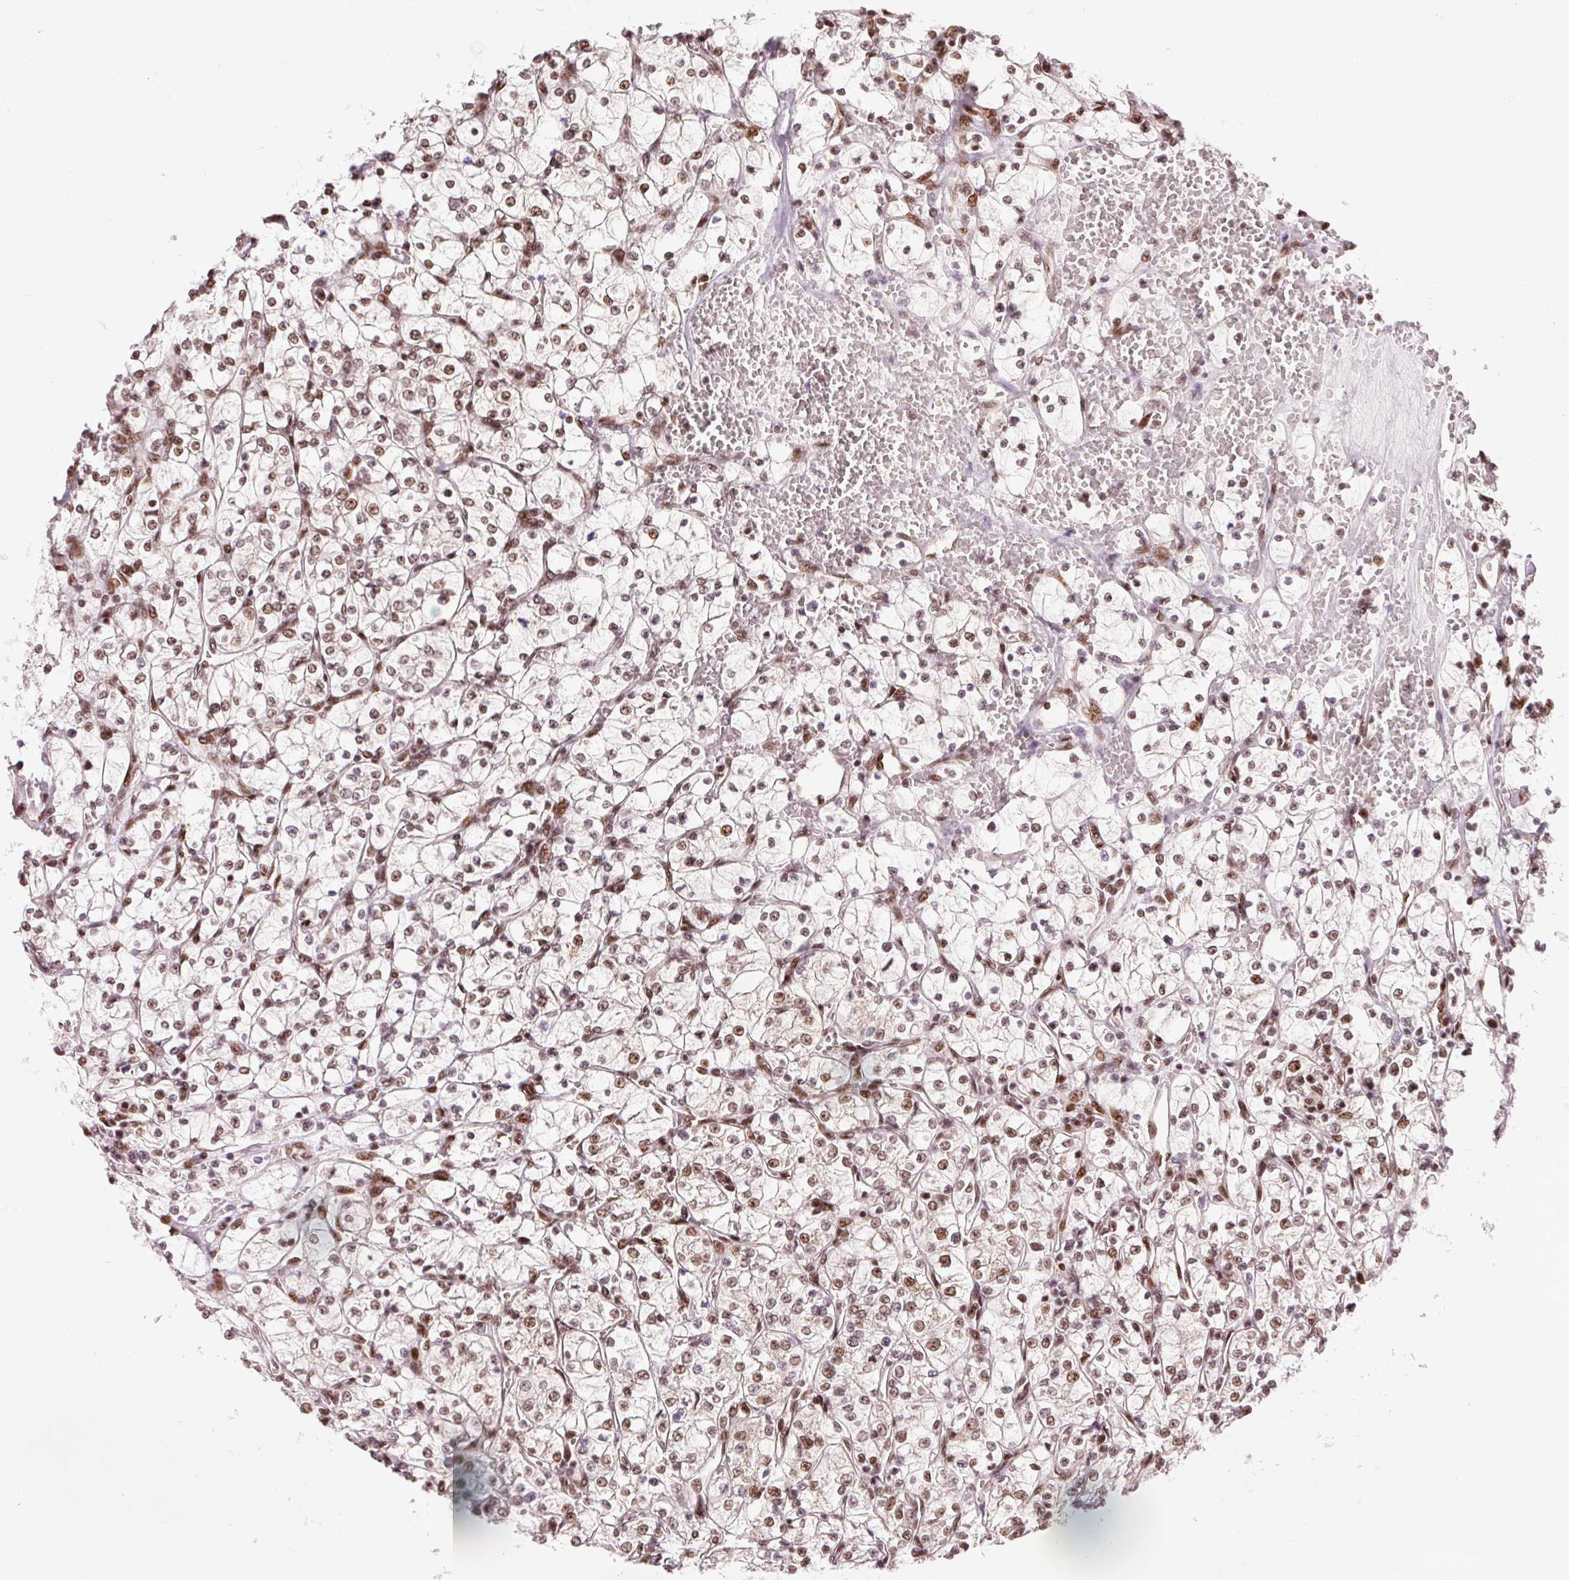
{"staining": {"intensity": "moderate", "quantity": ">75%", "location": "nuclear"}, "tissue": "renal cancer", "cell_type": "Tumor cells", "image_type": "cancer", "snomed": [{"axis": "morphology", "description": "Adenocarcinoma, NOS"}, {"axis": "topography", "description": "Kidney"}], "caption": "This is a micrograph of IHC staining of renal adenocarcinoma, which shows moderate expression in the nuclear of tumor cells.", "gene": "ZBTB44", "patient": {"sex": "female", "age": 64}}